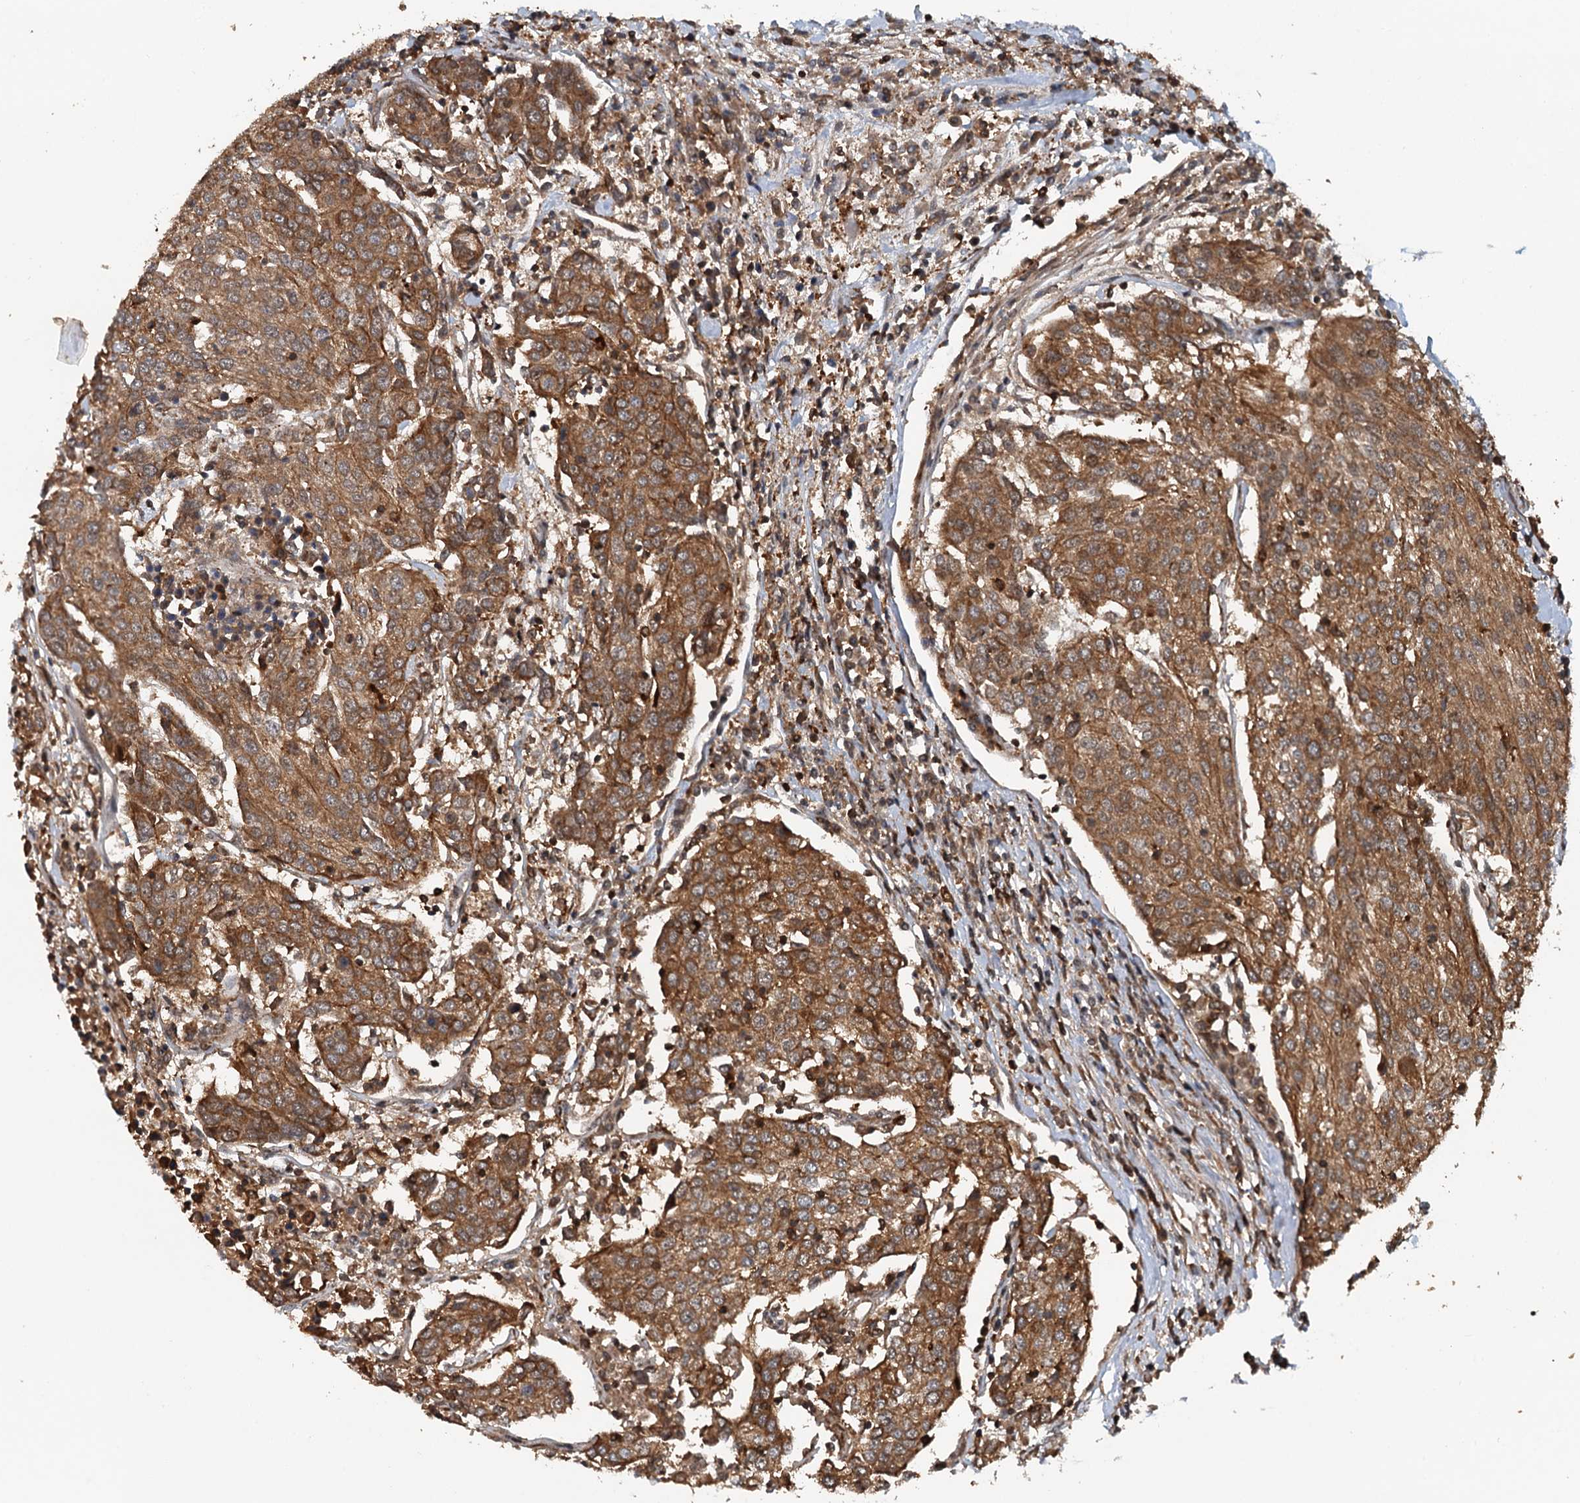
{"staining": {"intensity": "moderate", "quantity": ">75%", "location": "cytoplasmic/membranous"}, "tissue": "urothelial cancer", "cell_type": "Tumor cells", "image_type": "cancer", "snomed": [{"axis": "morphology", "description": "Urothelial carcinoma, High grade"}, {"axis": "topography", "description": "Urinary bladder"}], "caption": "Tumor cells exhibit medium levels of moderate cytoplasmic/membranous expression in approximately >75% of cells in human urothelial carcinoma (high-grade). (IHC, brightfield microscopy, high magnification).", "gene": "STUB1", "patient": {"sex": "female", "age": 85}}